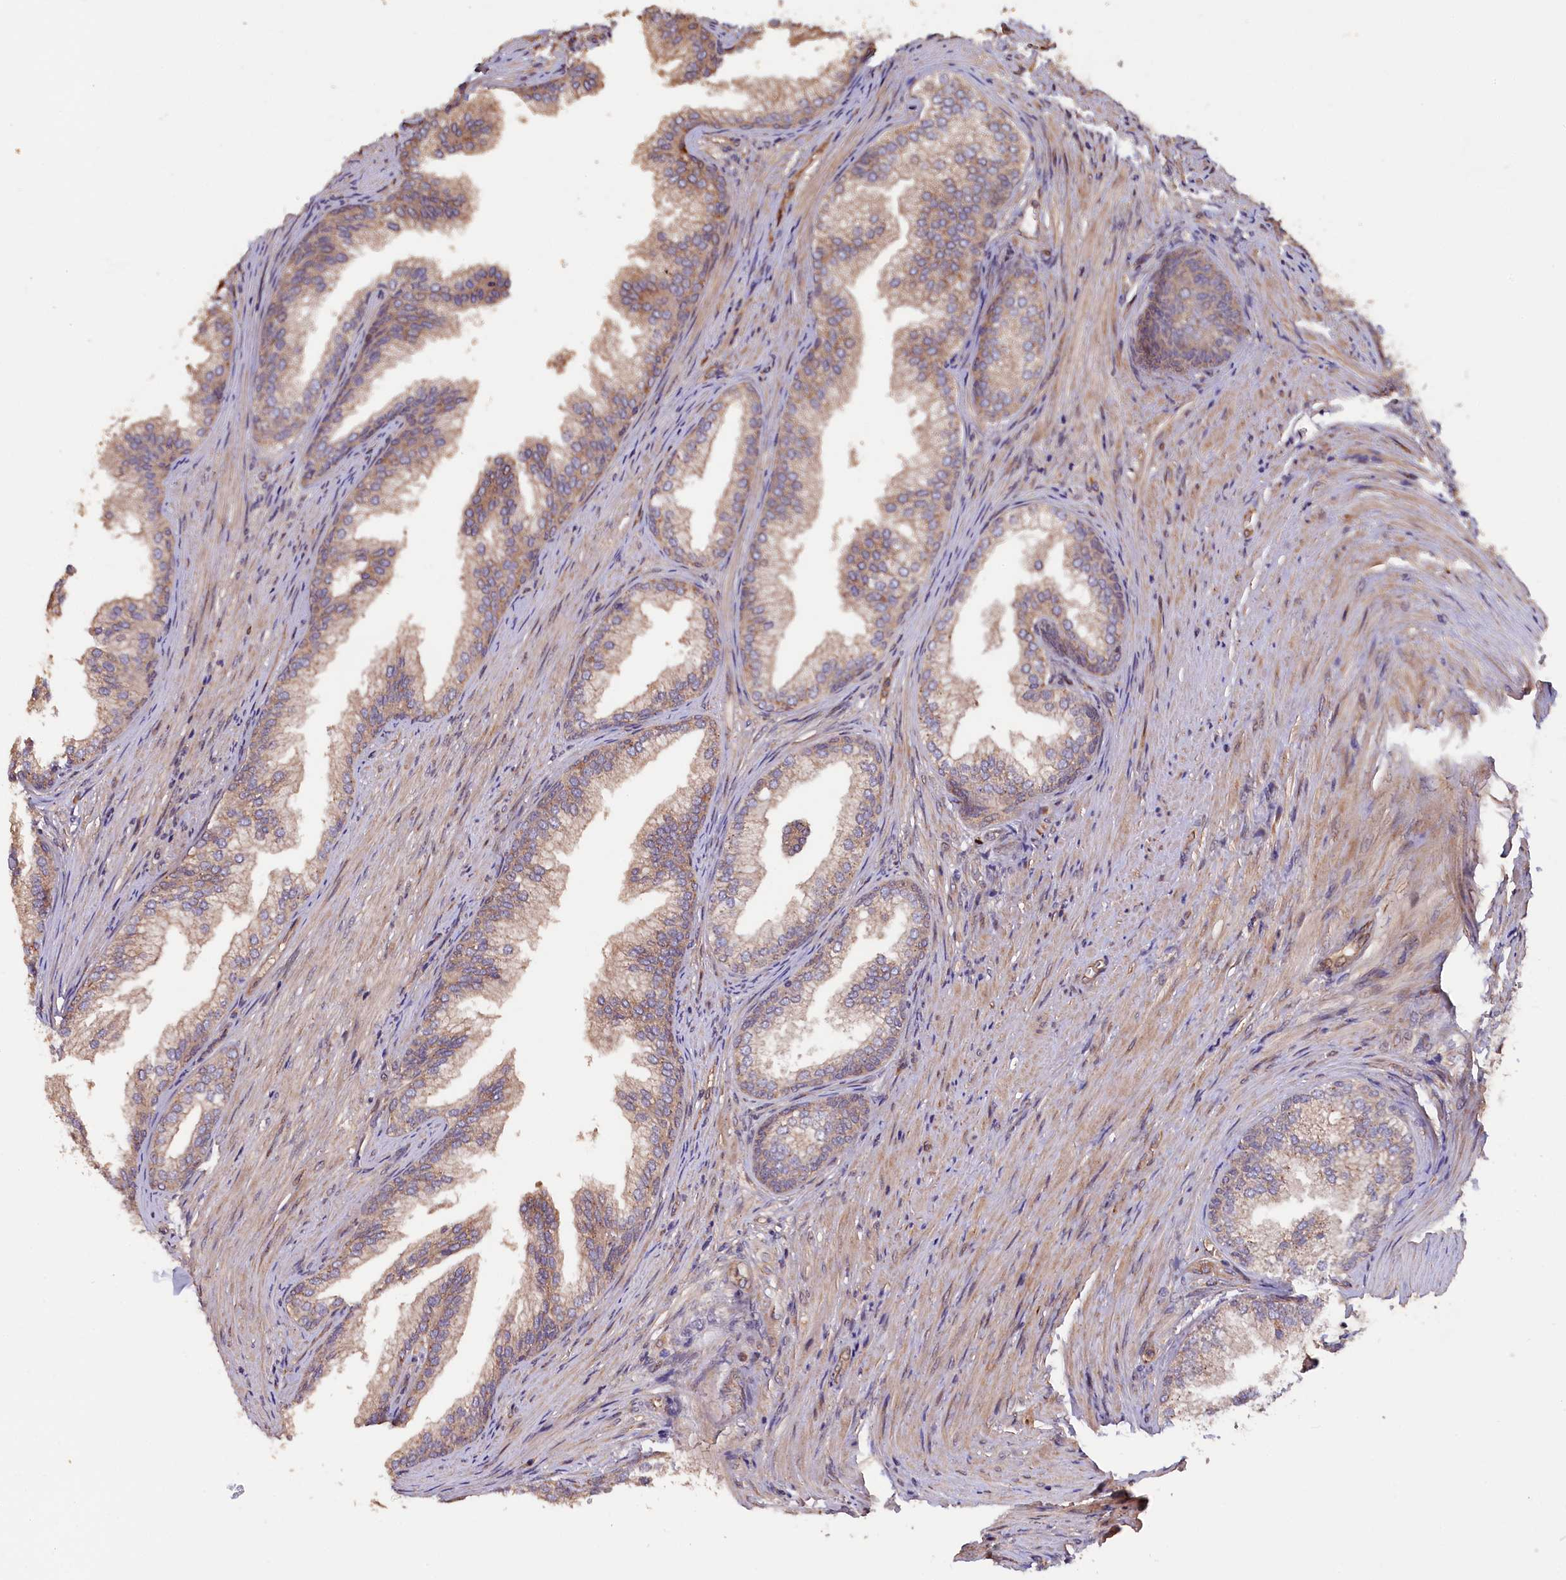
{"staining": {"intensity": "weak", "quantity": "25%-75%", "location": "cytoplasmic/membranous"}, "tissue": "prostate", "cell_type": "Glandular cells", "image_type": "normal", "snomed": [{"axis": "morphology", "description": "Normal tissue, NOS"}, {"axis": "topography", "description": "Prostate"}], "caption": "Immunohistochemistry (IHC) micrograph of unremarkable prostate: prostate stained using immunohistochemistry exhibits low levels of weak protein expression localized specifically in the cytoplasmic/membranous of glandular cells, appearing as a cytoplasmic/membranous brown color.", "gene": "GREB1L", "patient": {"sex": "male", "age": 76}}